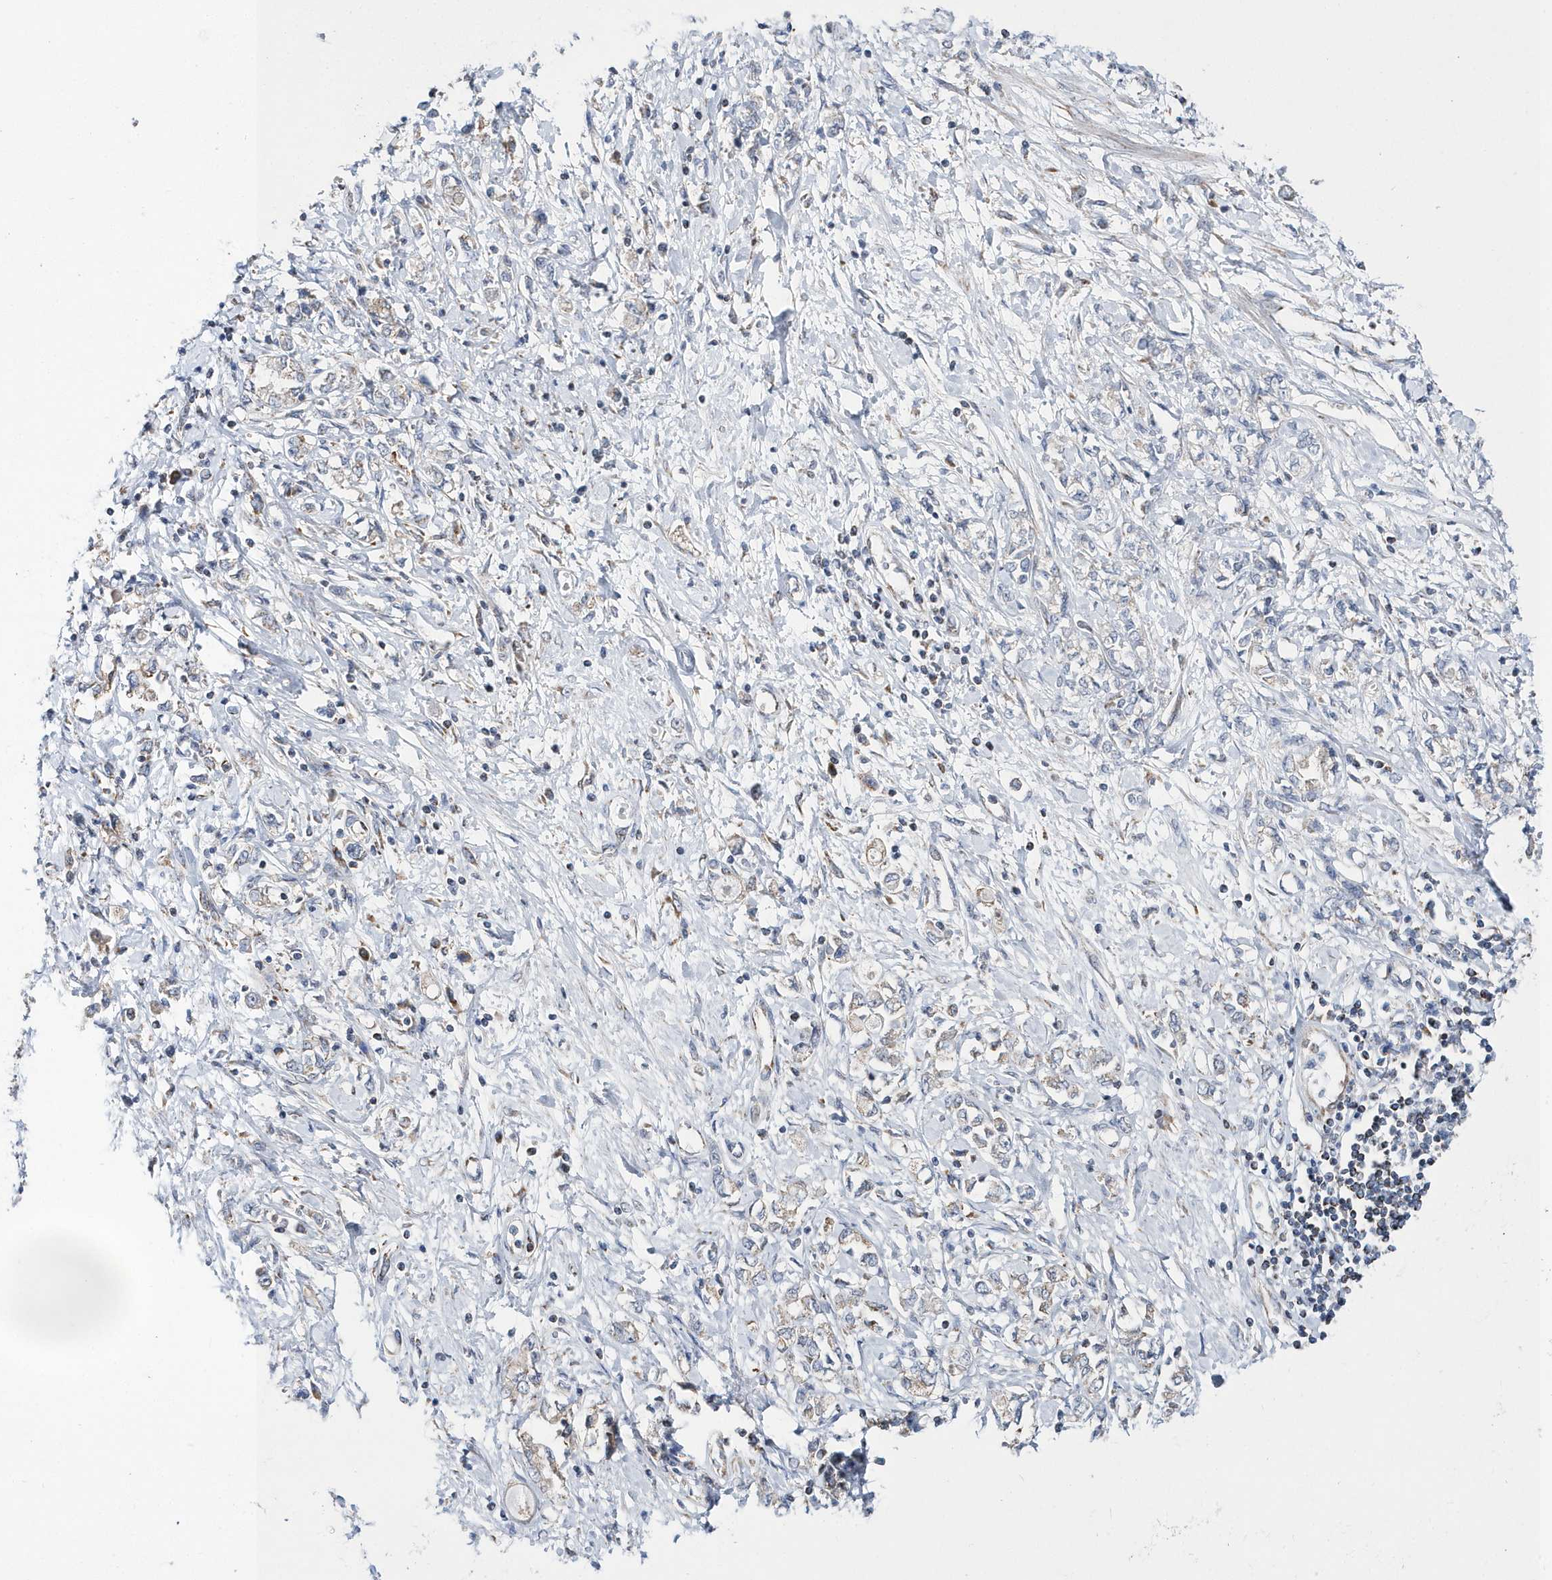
{"staining": {"intensity": "negative", "quantity": "none", "location": "none"}, "tissue": "stomach cancer", "cell_type": "Tumor cells", "image_type": "cancer", "snomed": [{"axis": "morphology", "description": "Adenocarcinoma, NOS"}, {"axis": "topography", "description": "Stomach"}], "caption": "High magnification brightfield microscopy of stomach cancer stained with DAB (brown) and counterstained with hematoxylin (blue): tumor cells show no significant staining.", "gene": "SPATA5", "patient": {"sex": "female", "age": 76}}